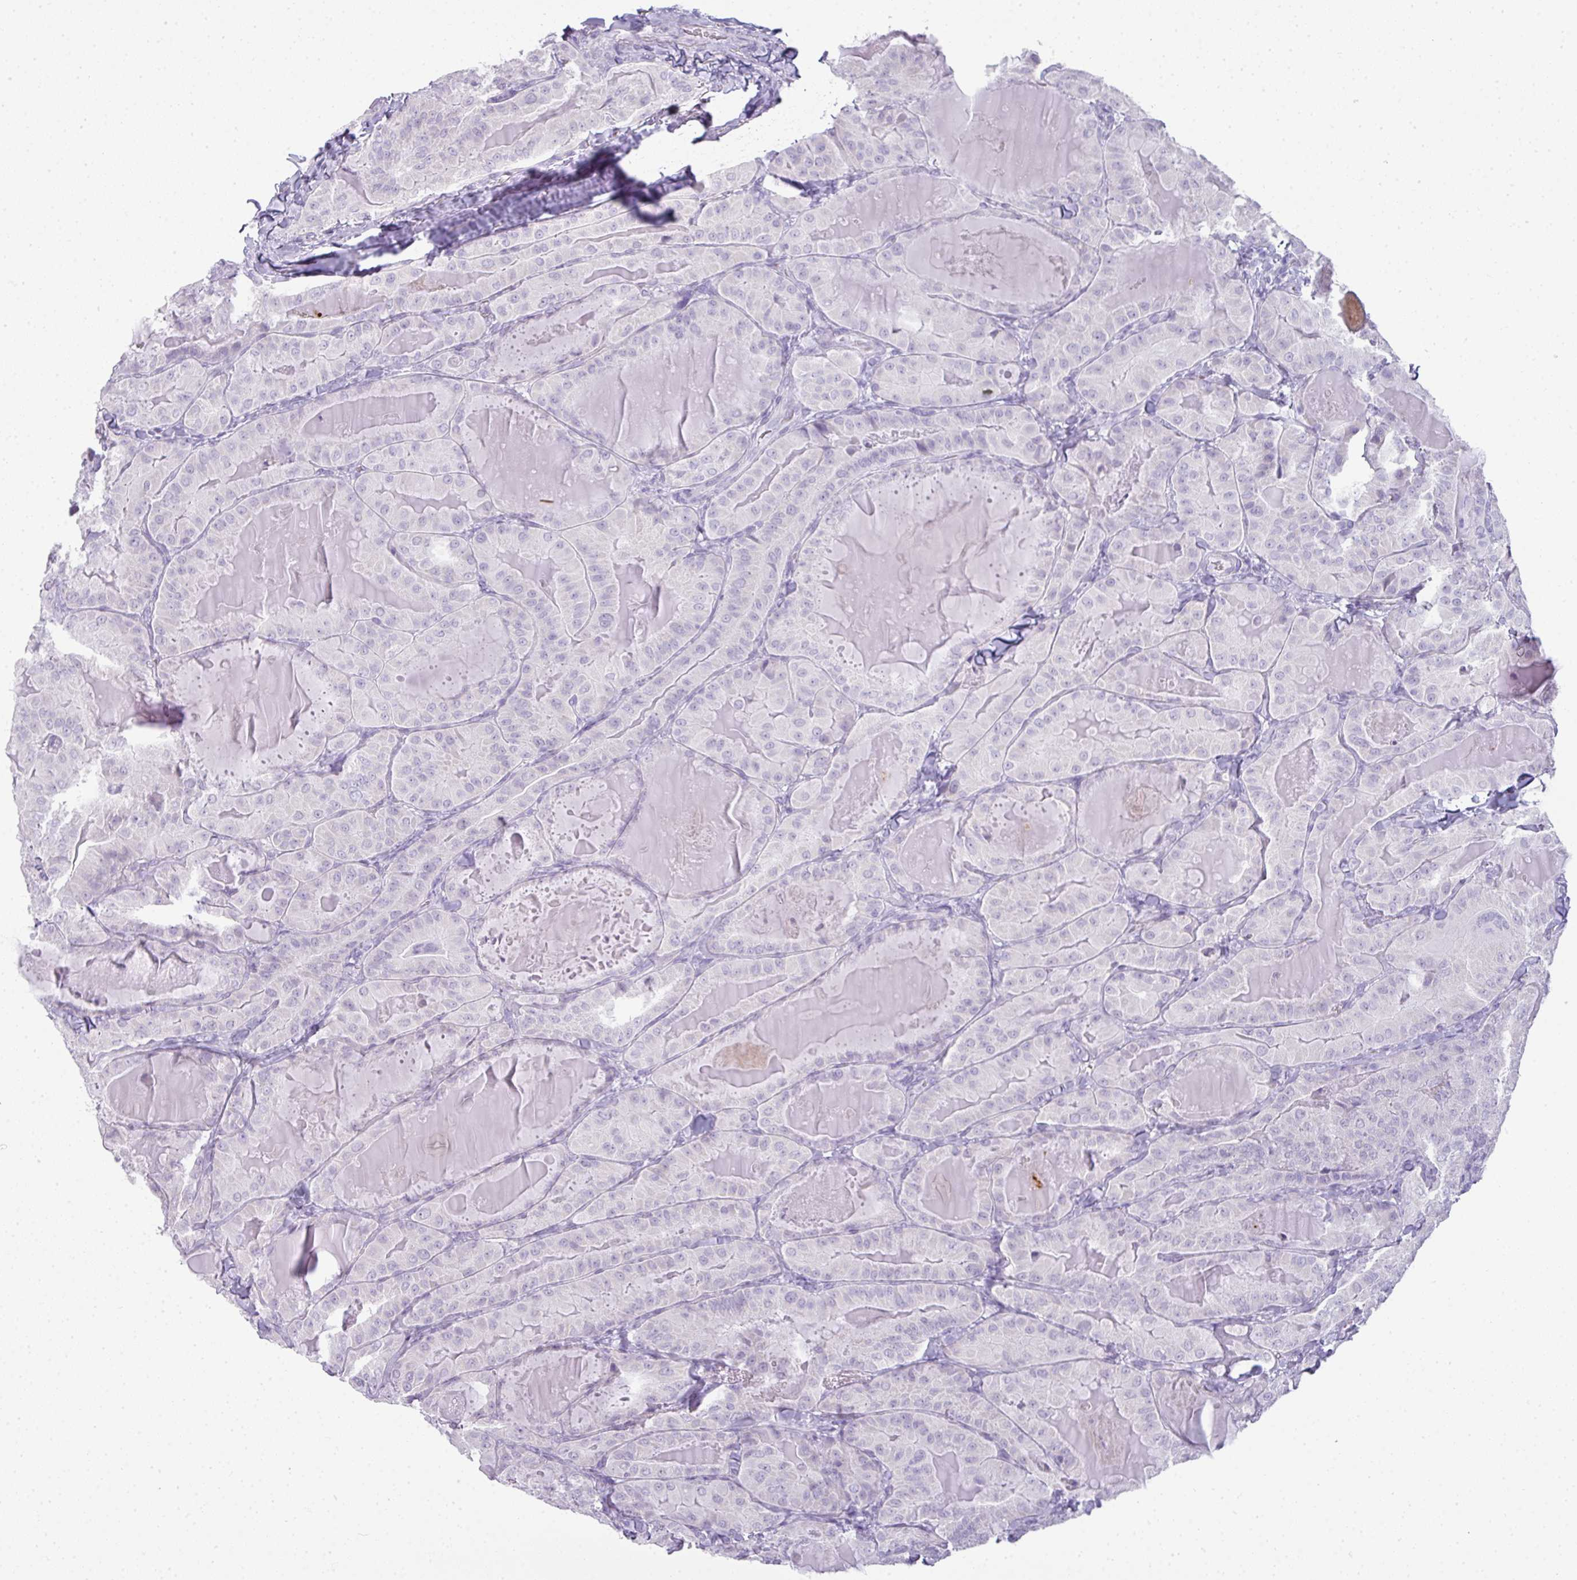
{"staining": {"intensity": "negative", "quantity": "none", "location": "none"}, "tissue": "thyroid cancer", "cell_type": "Tumor cells", "image_type": "cancer", "snomed": [{"axis": "morphology", "description": "Papillary adenocarcinoma, NOS"}, {"axis": "topography", "description": "Thyroid gland"}], "caption": "DAB (3,3'-diaminobenzidine) immunohistochemical staining of human thyroid papillary adenocarcinoma exhibits no significant positivity in tumor cells.", "gene": "RBMY1F", "patient": {"sex": "female", "age": 68}}